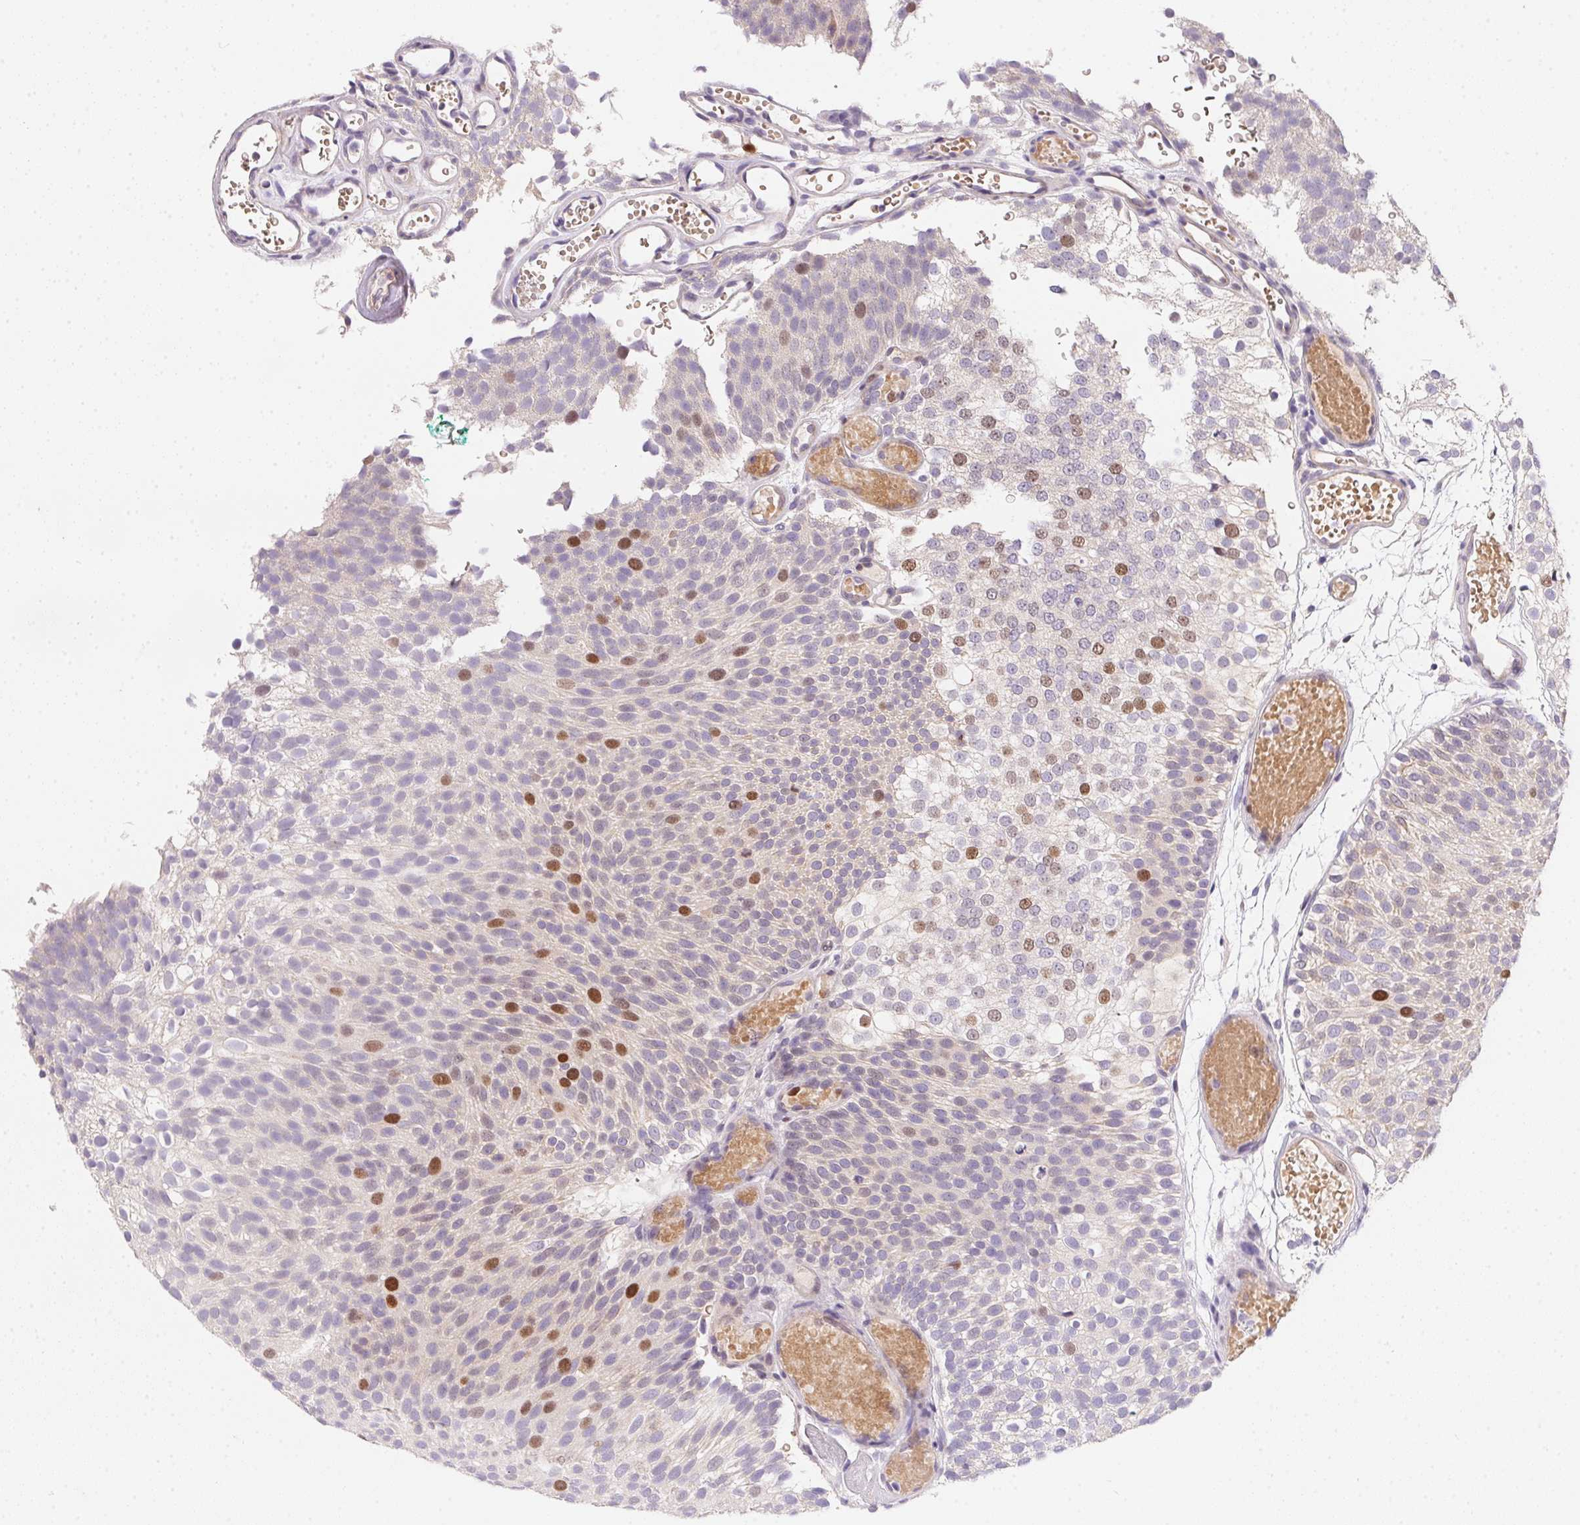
{"staining": {"intensity": "moderate", "quantity": "<25%", "location": "nuclear"}, "tissue": "urothelial cancer", "cell_type": "Tumor cells", "image_type": "cancer", "snomed": [{"axis": "morphology", "description": "Urothelial carcinoma, Low grade"}, {"axis": "topography", "description": "Urinary bladder"}], "caption": "IHC of urothelial cancer demonstrates low levels of moderate nuclear staining in about <25% of tumor cells.", "gene": "HELLS", "patient": {"sex": "male", "age": 78}}